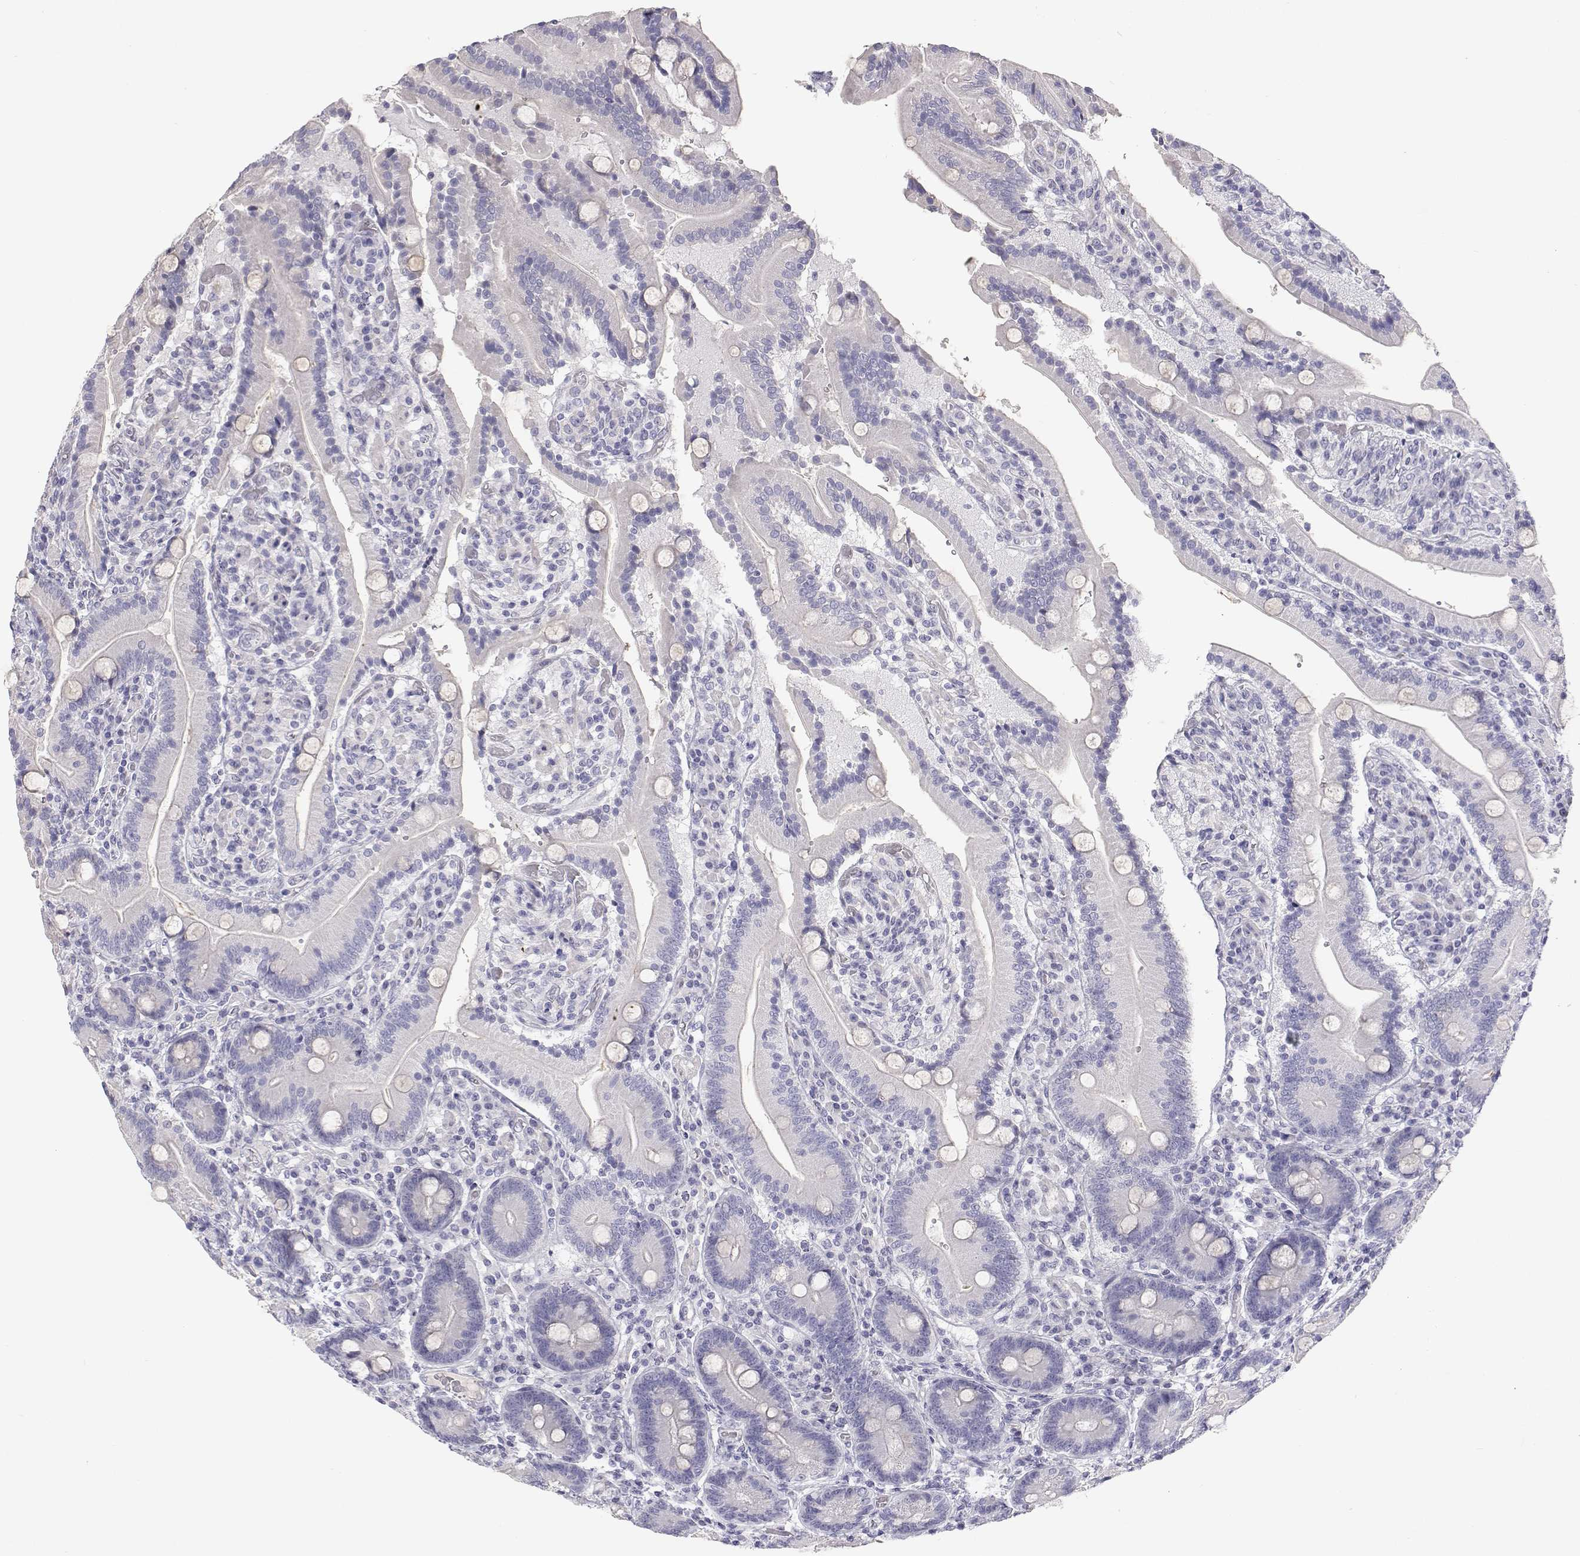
{"staining": {"intensity": "negative", "quantity": "none", "location": "none"}, "tissue": "duodenum", "cell_type": "Glandular cells", "image_type": "normal", "snomed": [{"axis": "morphology", "description": "Normal tissue, NOS"}, {"axis": "topography", "description": "Duodenum"}], "caption": "Glandular cells show no significant expression in benign duodenum. (DAB immunohistochemistry (IHC) with hematoxylin counter stain).", "gene": "ANKRD65", "patient": {"sex": "female", "age": 62}}